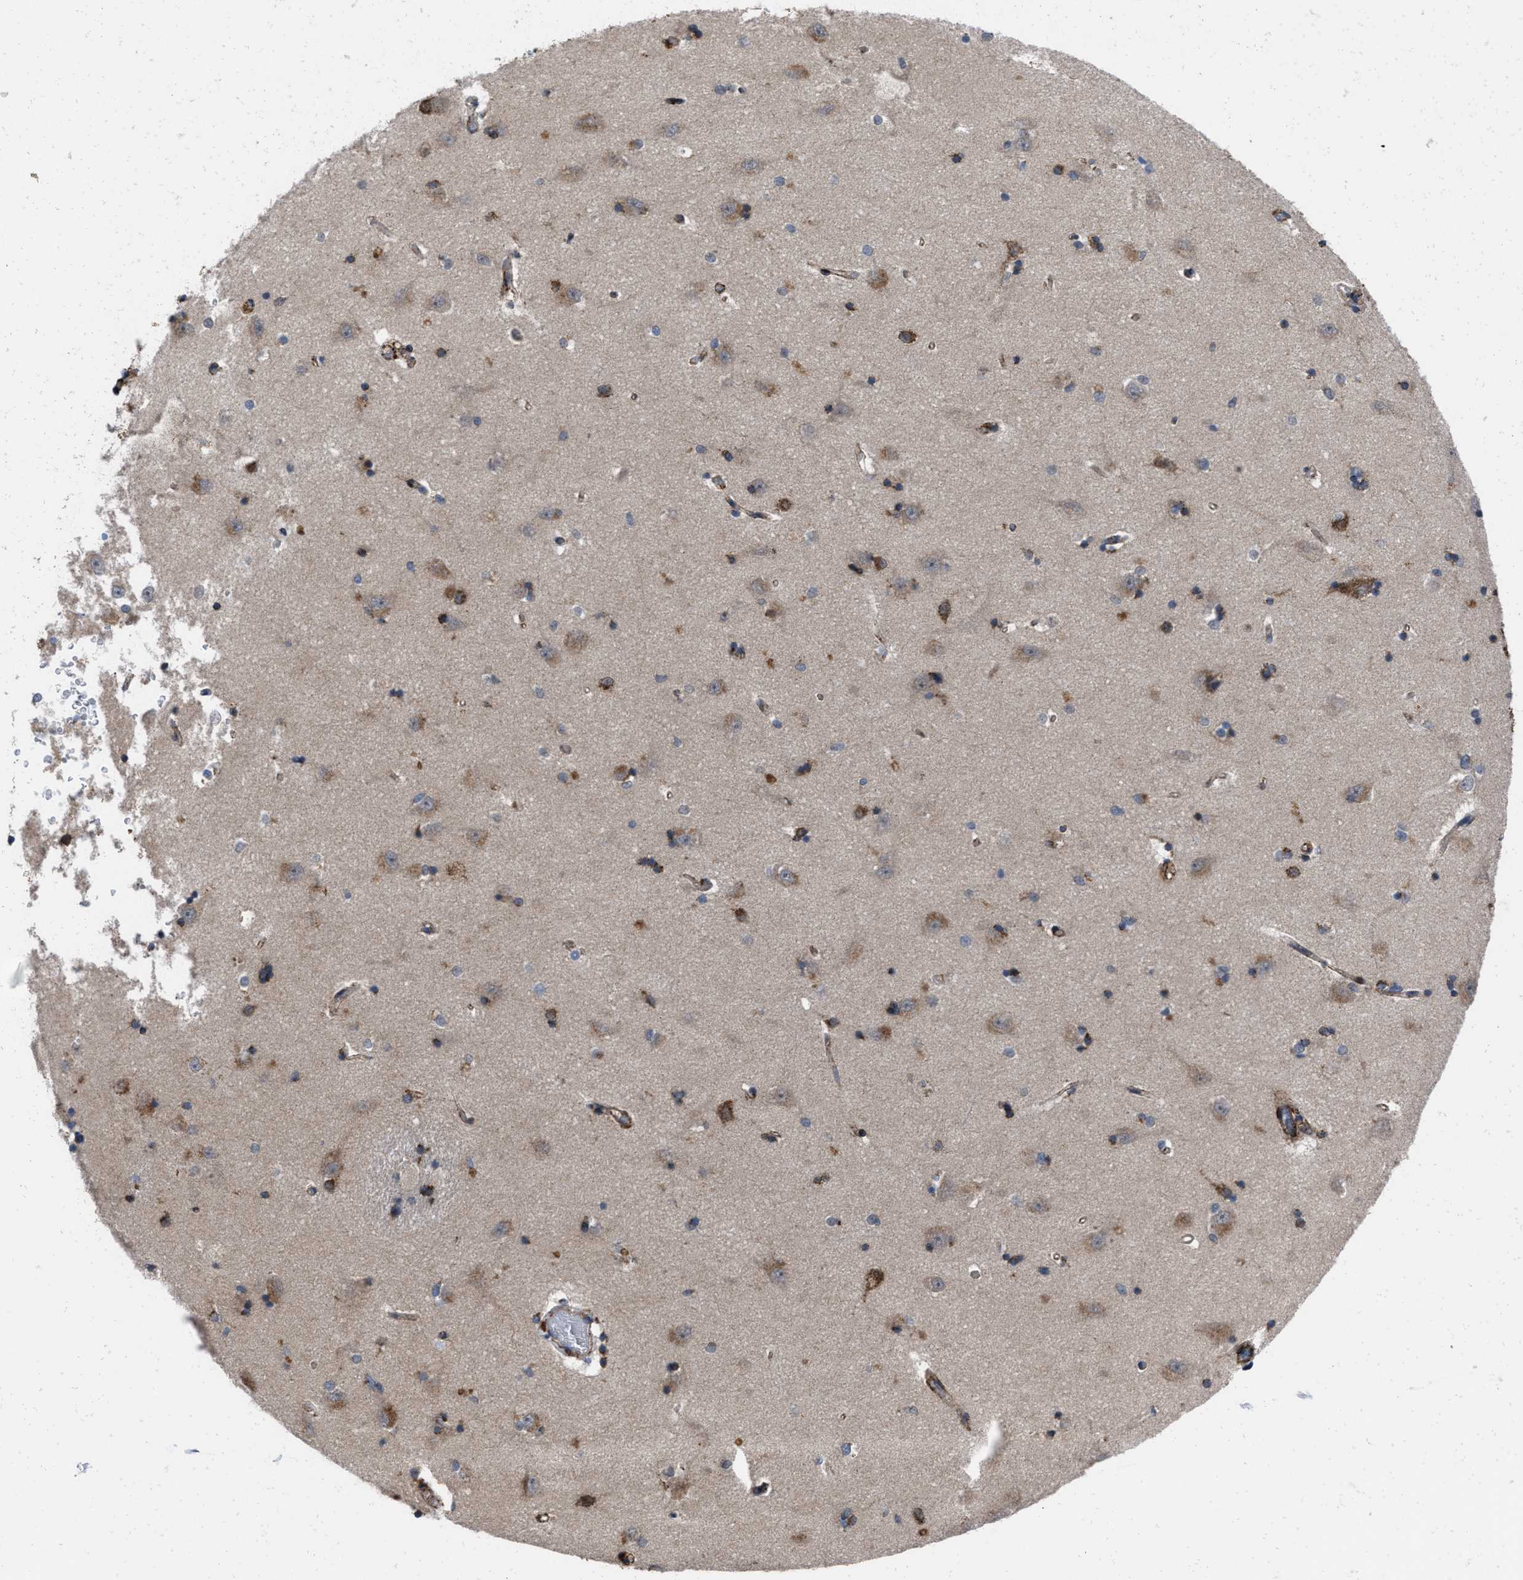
{"staining": {"intensity": "moderate", "quantity": "25%-75%", "location": "cytoplasmic/membranous"}, "tissue": "hippocampus", "cell_type": "Glial cells", "image_type": "normal", "snomed": [{"axis": "morphology", "description": "Normal tissue, NOS"}, {"axis": "topography", "description": "Hippocampus"}], "caption": "The micrograph displays immunohistochemical staining of benign hippocampus. There is moderate cytoplasmic/membranous expression is appreciated in approximately 25%-75% of glial cells. Nuclei are stained in blue.", "gene": "AKAP1", "patient": {"sex": "male", "age": 45}}